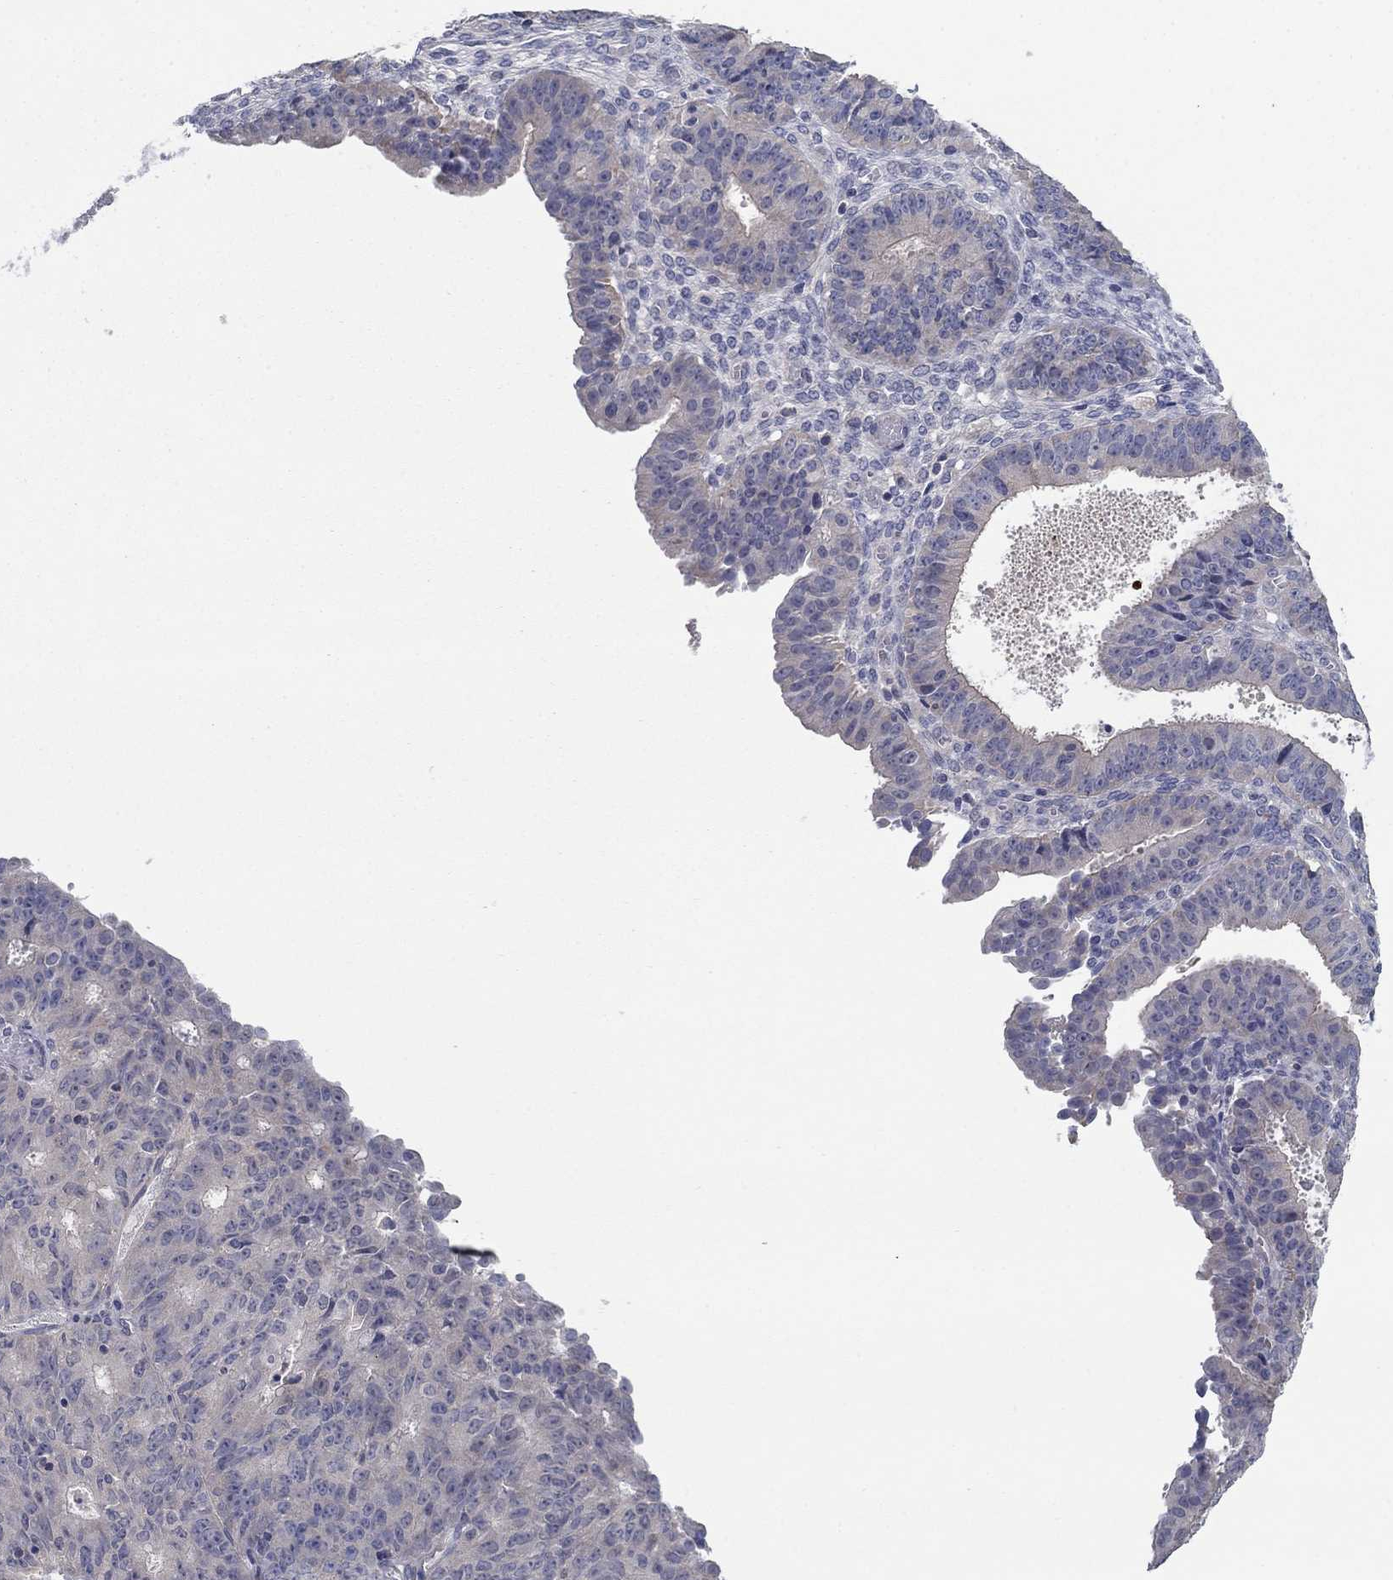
{"staining": {"intensity": "negative", "quantity": "none", "location": "none"}, "tissue": "ovarian cancer", "cell_type": "Tumor cells", "image_type": "cancer", "snomed": [{"axis": "morphology", "description": "Carcinoma, endometroid"}, {"axis": "topography", "description": "Ovary"}], "caption": "Tumor cells show no significant staining in ovarian endometroid carcinoma.", "gene": "GRK7", "patient": {"sex": "female", "age": 42}}